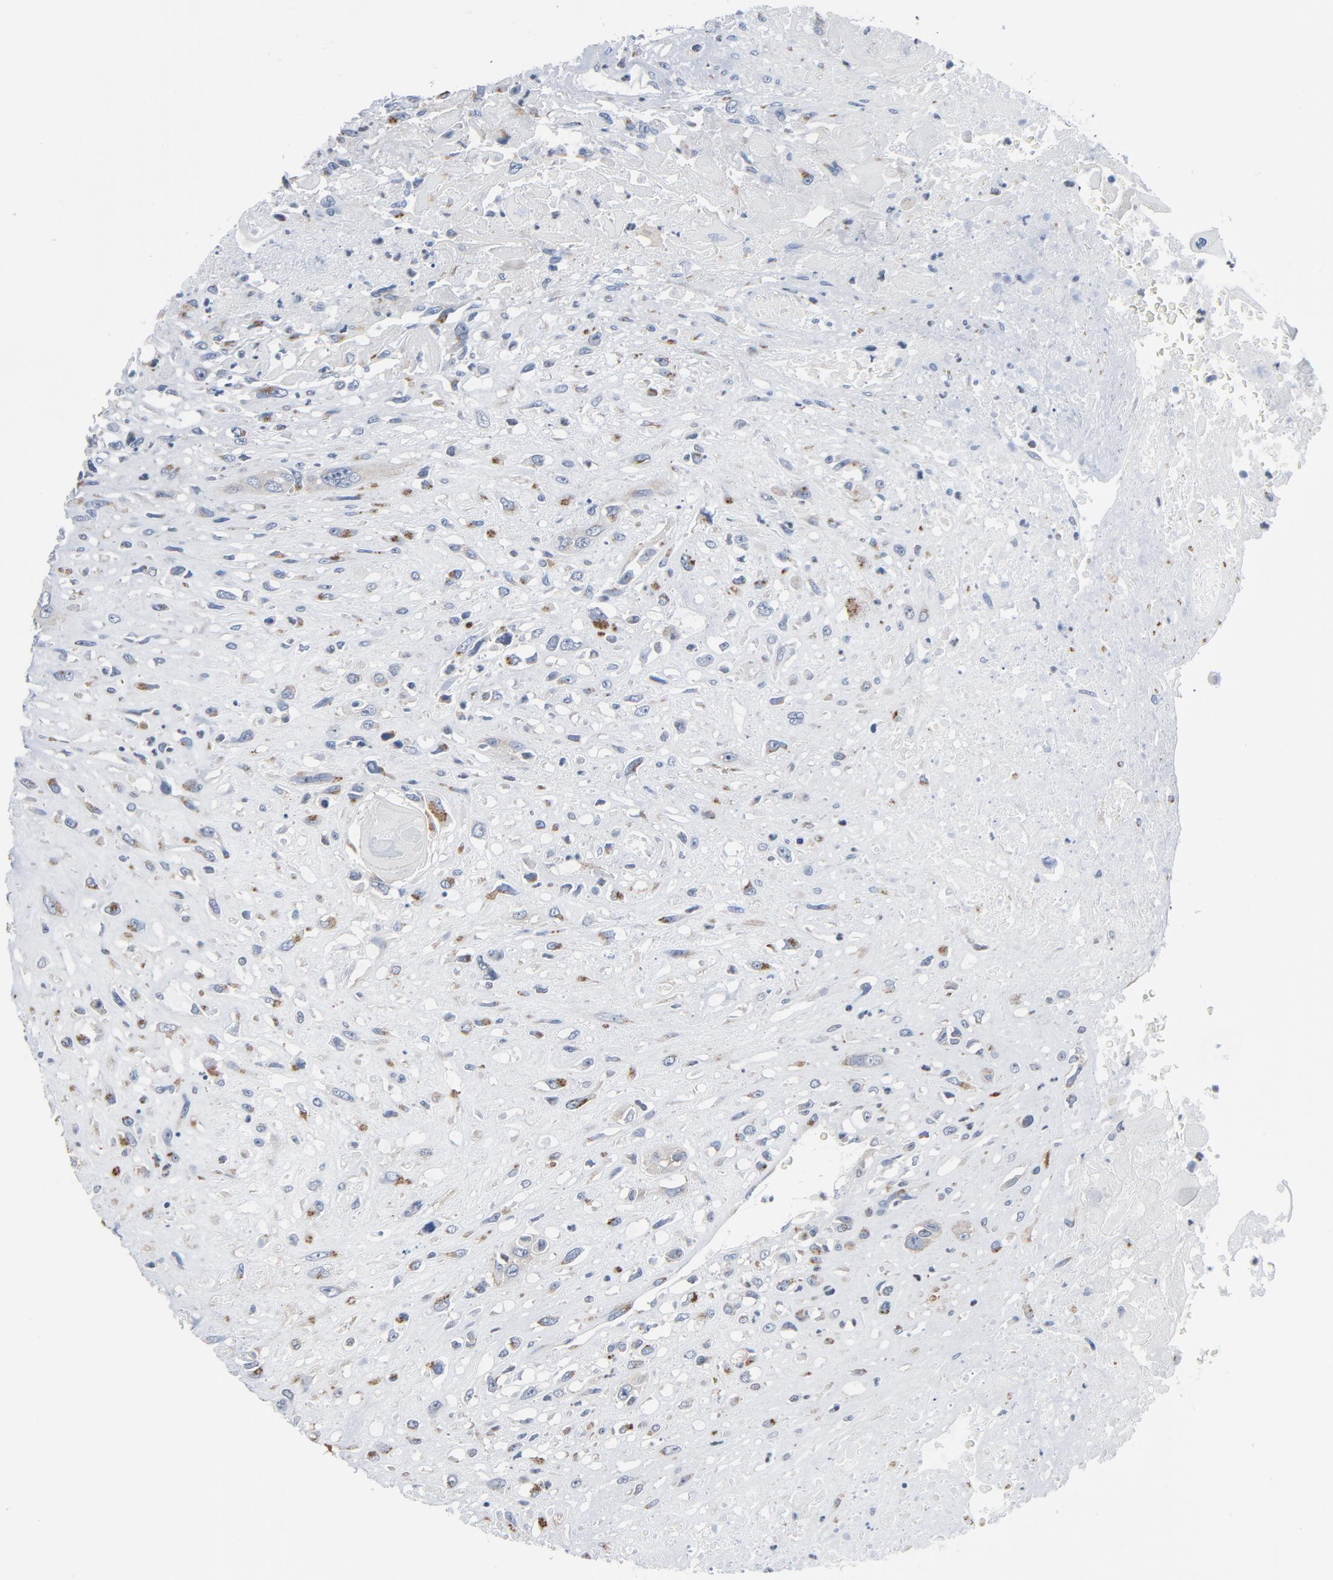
{"staining": {"intensity": "moderate", "quantity": "25%-75%", "location": "cytoplasmic/membranous"}, "tissue": "head and neck cancer", "cell_type": "Tumor cells", "image_type": "cancer", "snomed": [{"axis": "morphology", "description": "Necrosis, NOS"}, {"axis": "morphology", "description": "Neoplasm, malignant, NOS"}, {"axis": "topography", "description": "Salivary gland"}, {"axis": "topography", "description": "Head-Neck"}], "caption": "Head and neck cancer stained with a brown dye exhibits moderate cytoplasmic/membranous positive positivity in approximately 25%-75% of tumor cells.", "gene": "YIPF6", "patient": {"sex": "male", "age": 43}}